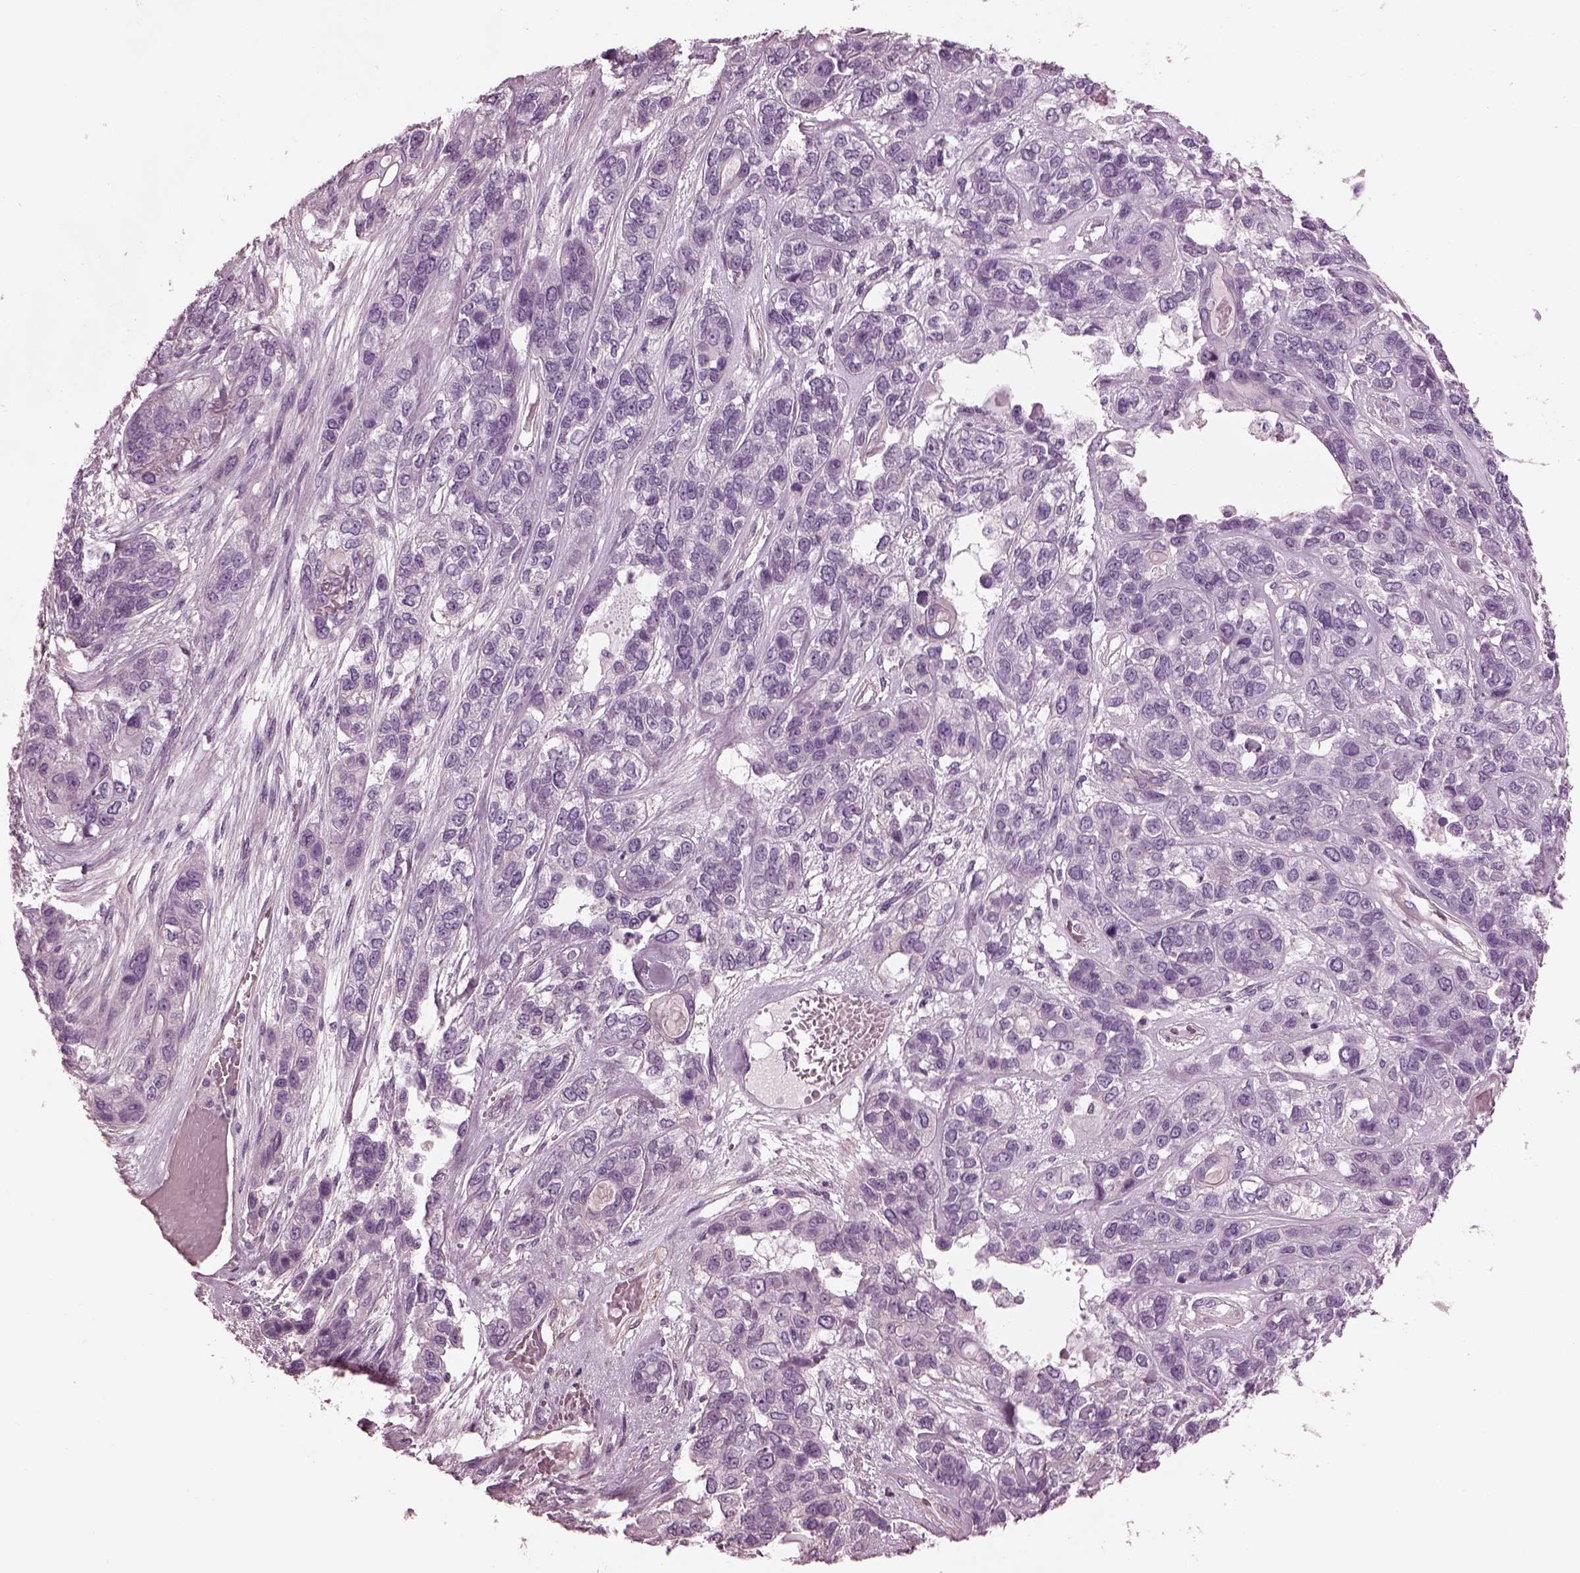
{"staining": {"intensity": "negative", "quantity": "none", "location": "none"}, "tissue": "lung cancer", "cell_type": "Tumor cells", "image_type": "cancer", "snomed": [{"axis": "morphology", "description": "Squamous cell carcinoma, NOS"}, {"axis": "topography", "description": "Lung"}], "caption": "Protein analysis of lung cancer (squamous cell carcinoma) demonstrates no significant positivity in tumor cells.", "gene": "BFSP1", "patient": {"sex": "female", "age": 70}}